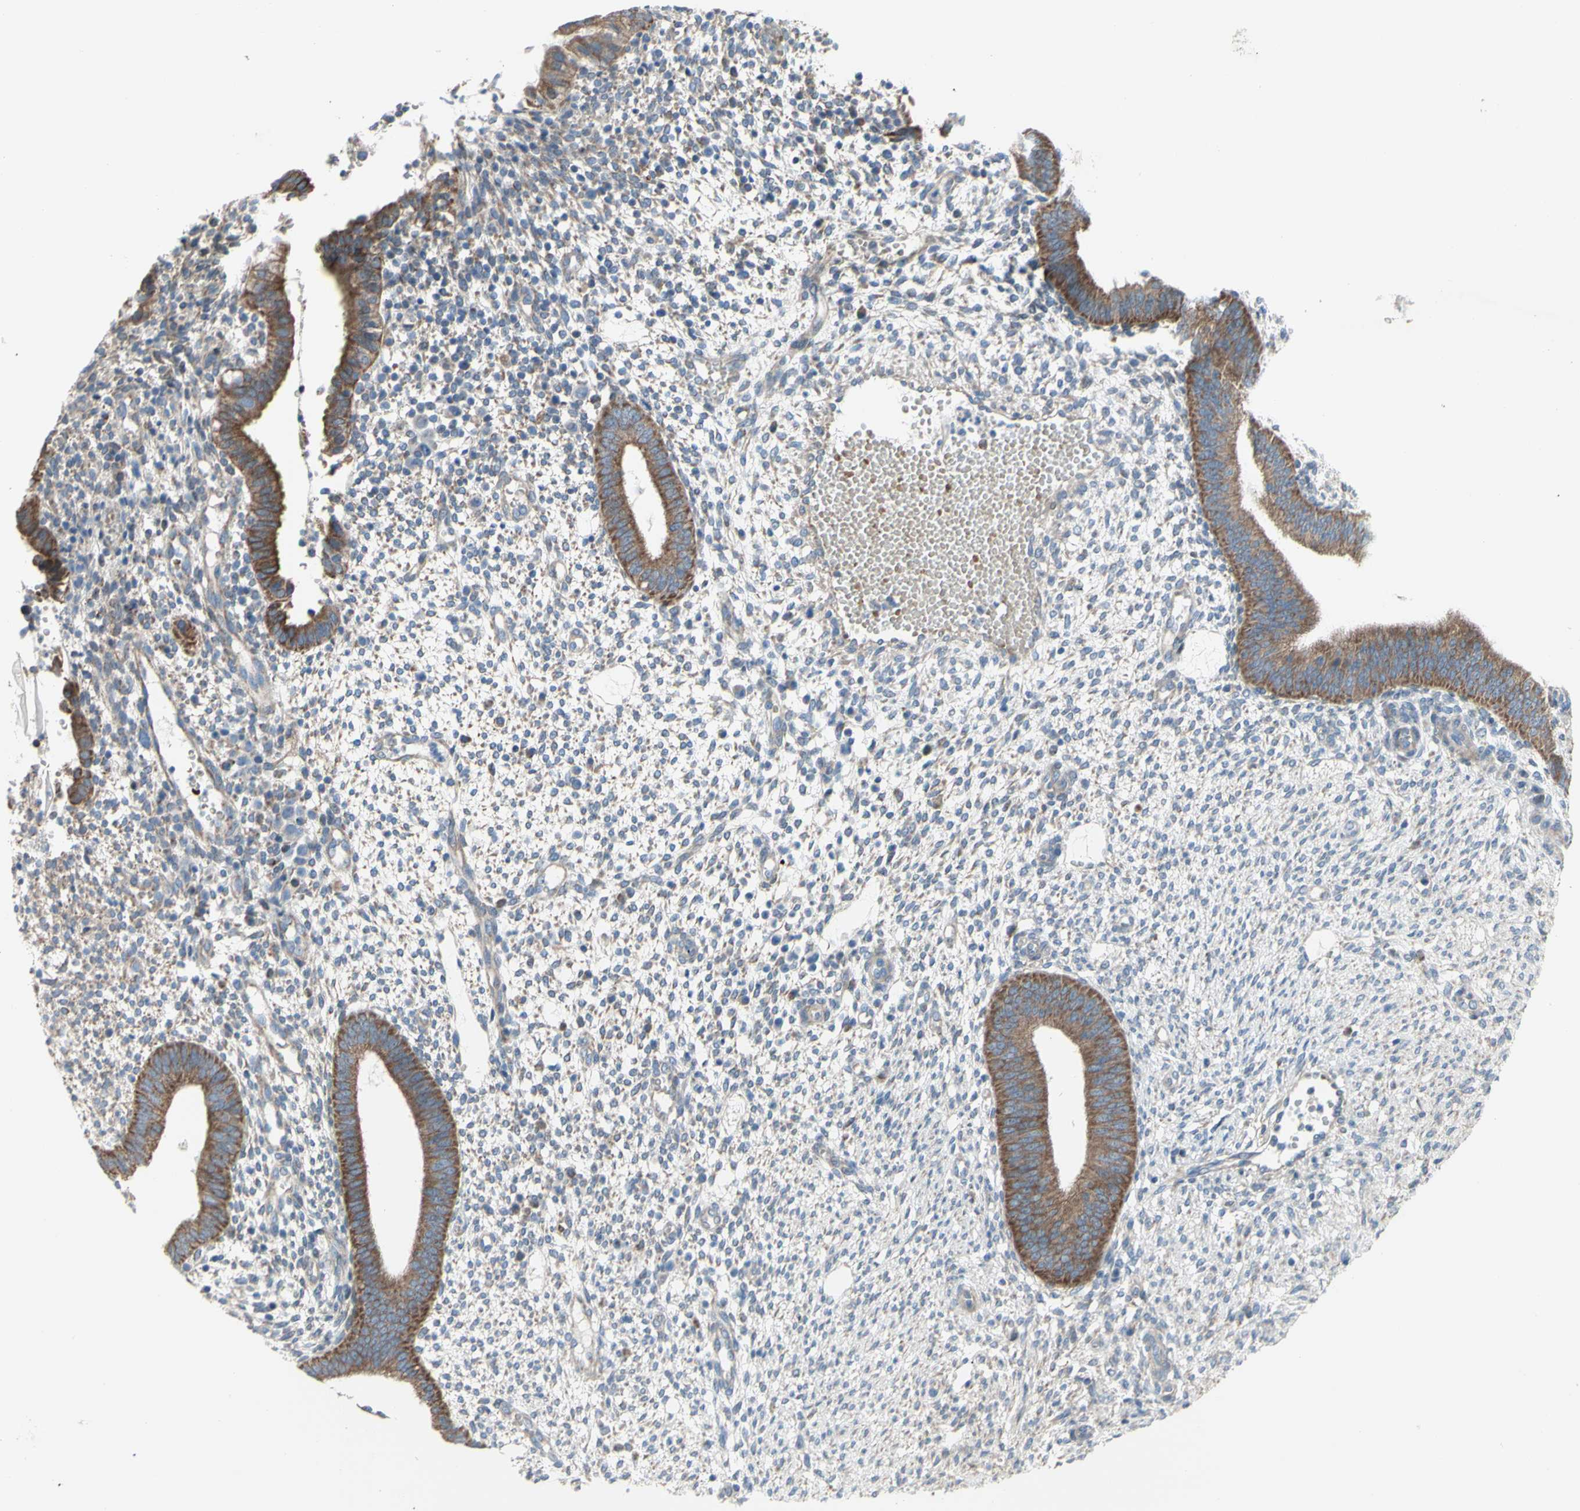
{"staining": {"intensity": "weak", "quantity": "<25%", "location": "cytoplasmic/membranous"}, "tissue": "endometrium", "cell_type": "Cells in endometrial stroma", "image_type": "normal", "snomed": [{"axis": "morphology", "description": "Normal tissue, NOS"}, {"axis": "topography", "description": "Endometrium"}], "caption": "Benign endometrium was stained to show a protein in brown. There is no significant expression in cells in endometrial stroma.", "gene": "GRAMD2B", "patient": {"sex": "female", "age": 35}}